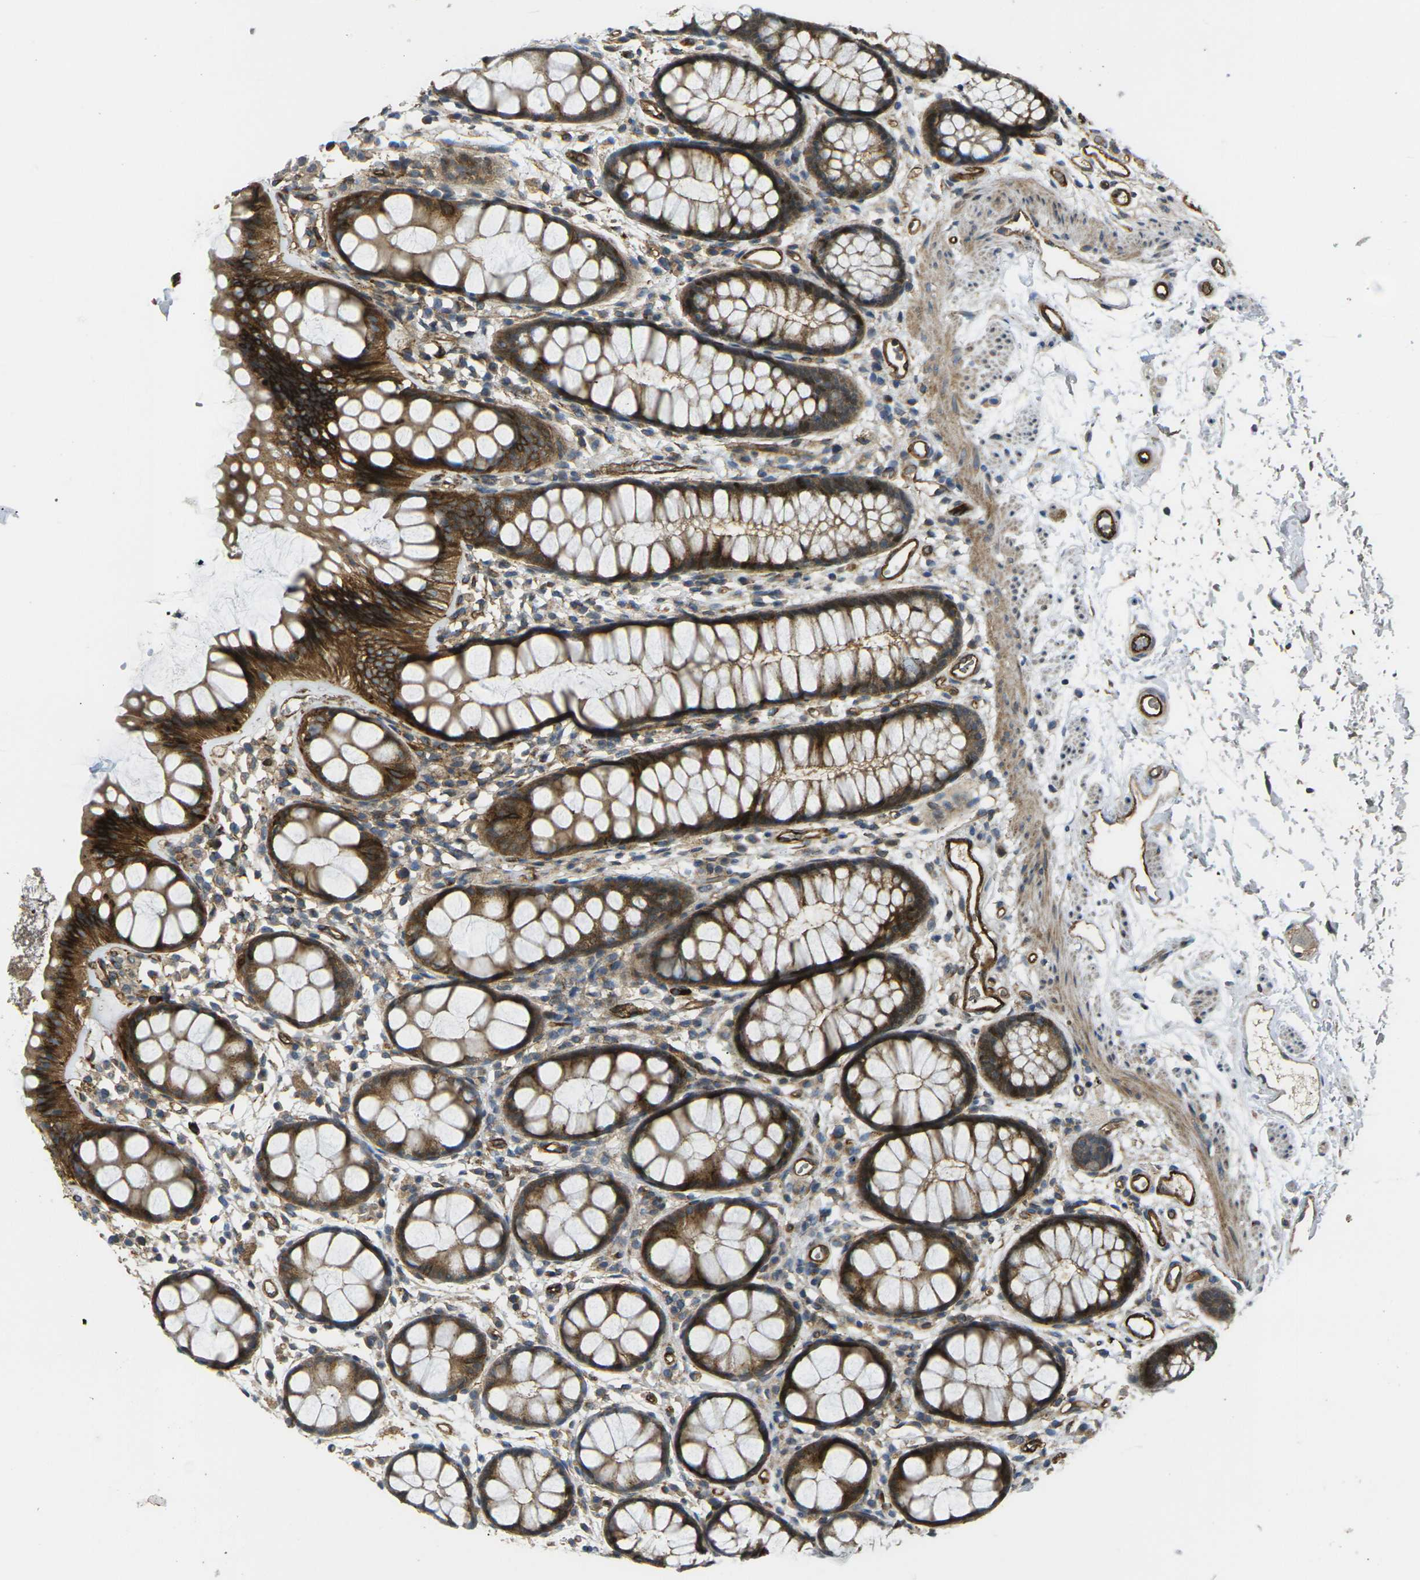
{"staining": {"intensity": "strong", "quantity": ">75%", "location": "cytoplasmic/membranous"}, "tissue": "rectum", "cell_type": "Glandular cells", "image_type": "normal", "snomed": [{"axis": "morphology", "description": "Normal tissue, NOS"}, {"axis": "topography", "description": "Rectum"}], "caption": "Immunohistochemistry histopathology image of unremarkable human rectum stained for a protein (brown), which demonstrates high levels of strong cytoplasmic/membranous positivity in about >75% of glandular cells.", "gene": "ECE1", "patient": {"sex": "female", "age": 66}}